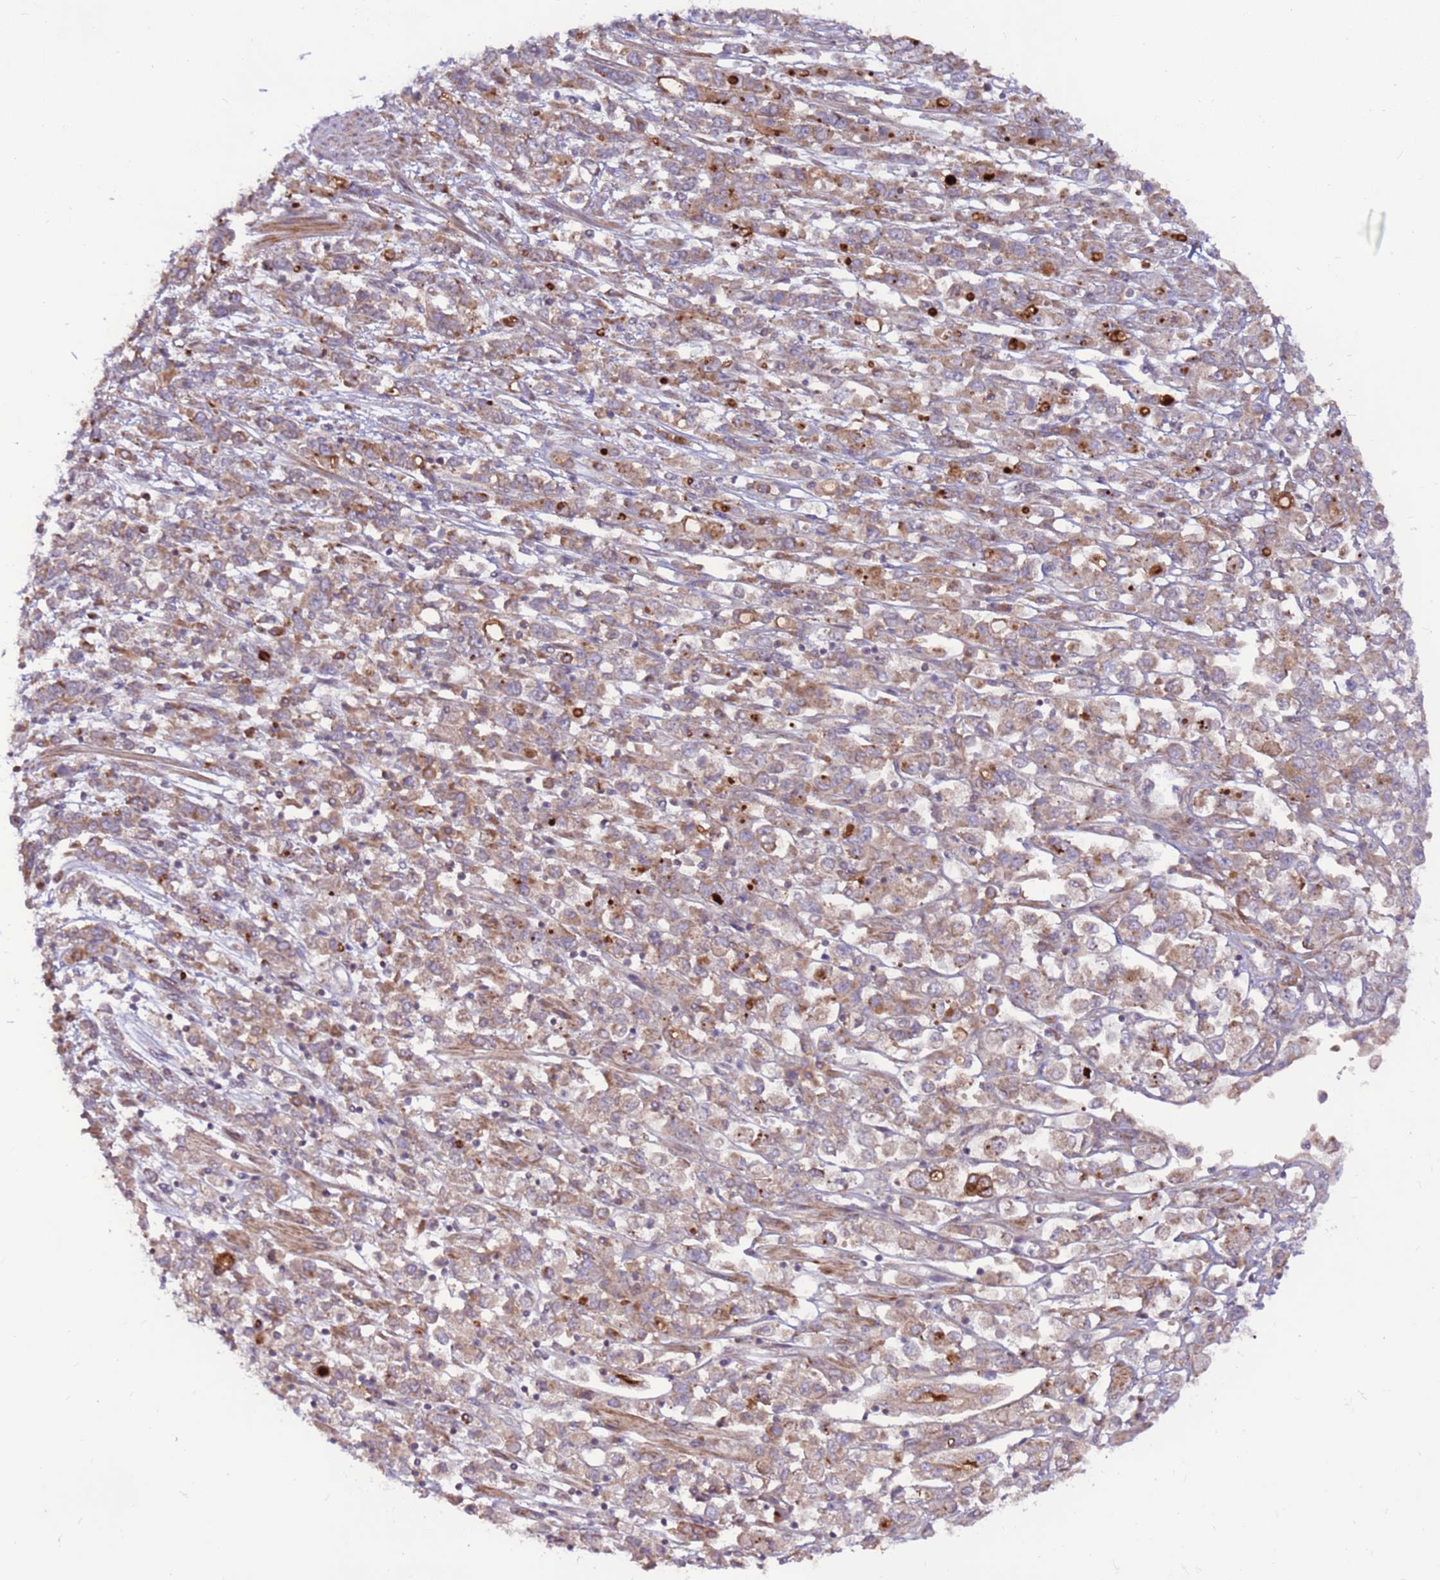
{"staining": {"intensity": "moderate", "quantity": ">75%", "location": "cytoplasmic/membranous"}, "tissue": "stomach cancer", "cell_type": "Tumor cells", "image_type": "cancer", "snomed": [{"axis": "morphology", "description": "Adenocarcinoma, NOS"}, {"axis": "topography", "description": "Stomach"}], "caption": "Stomach adenocarcinoma tissue shows moderate cytoplasmic/membranous staining in about >75% of tumor cells", "gene": "DDX19B", "patient": {"sex": "female", "age": 76}}